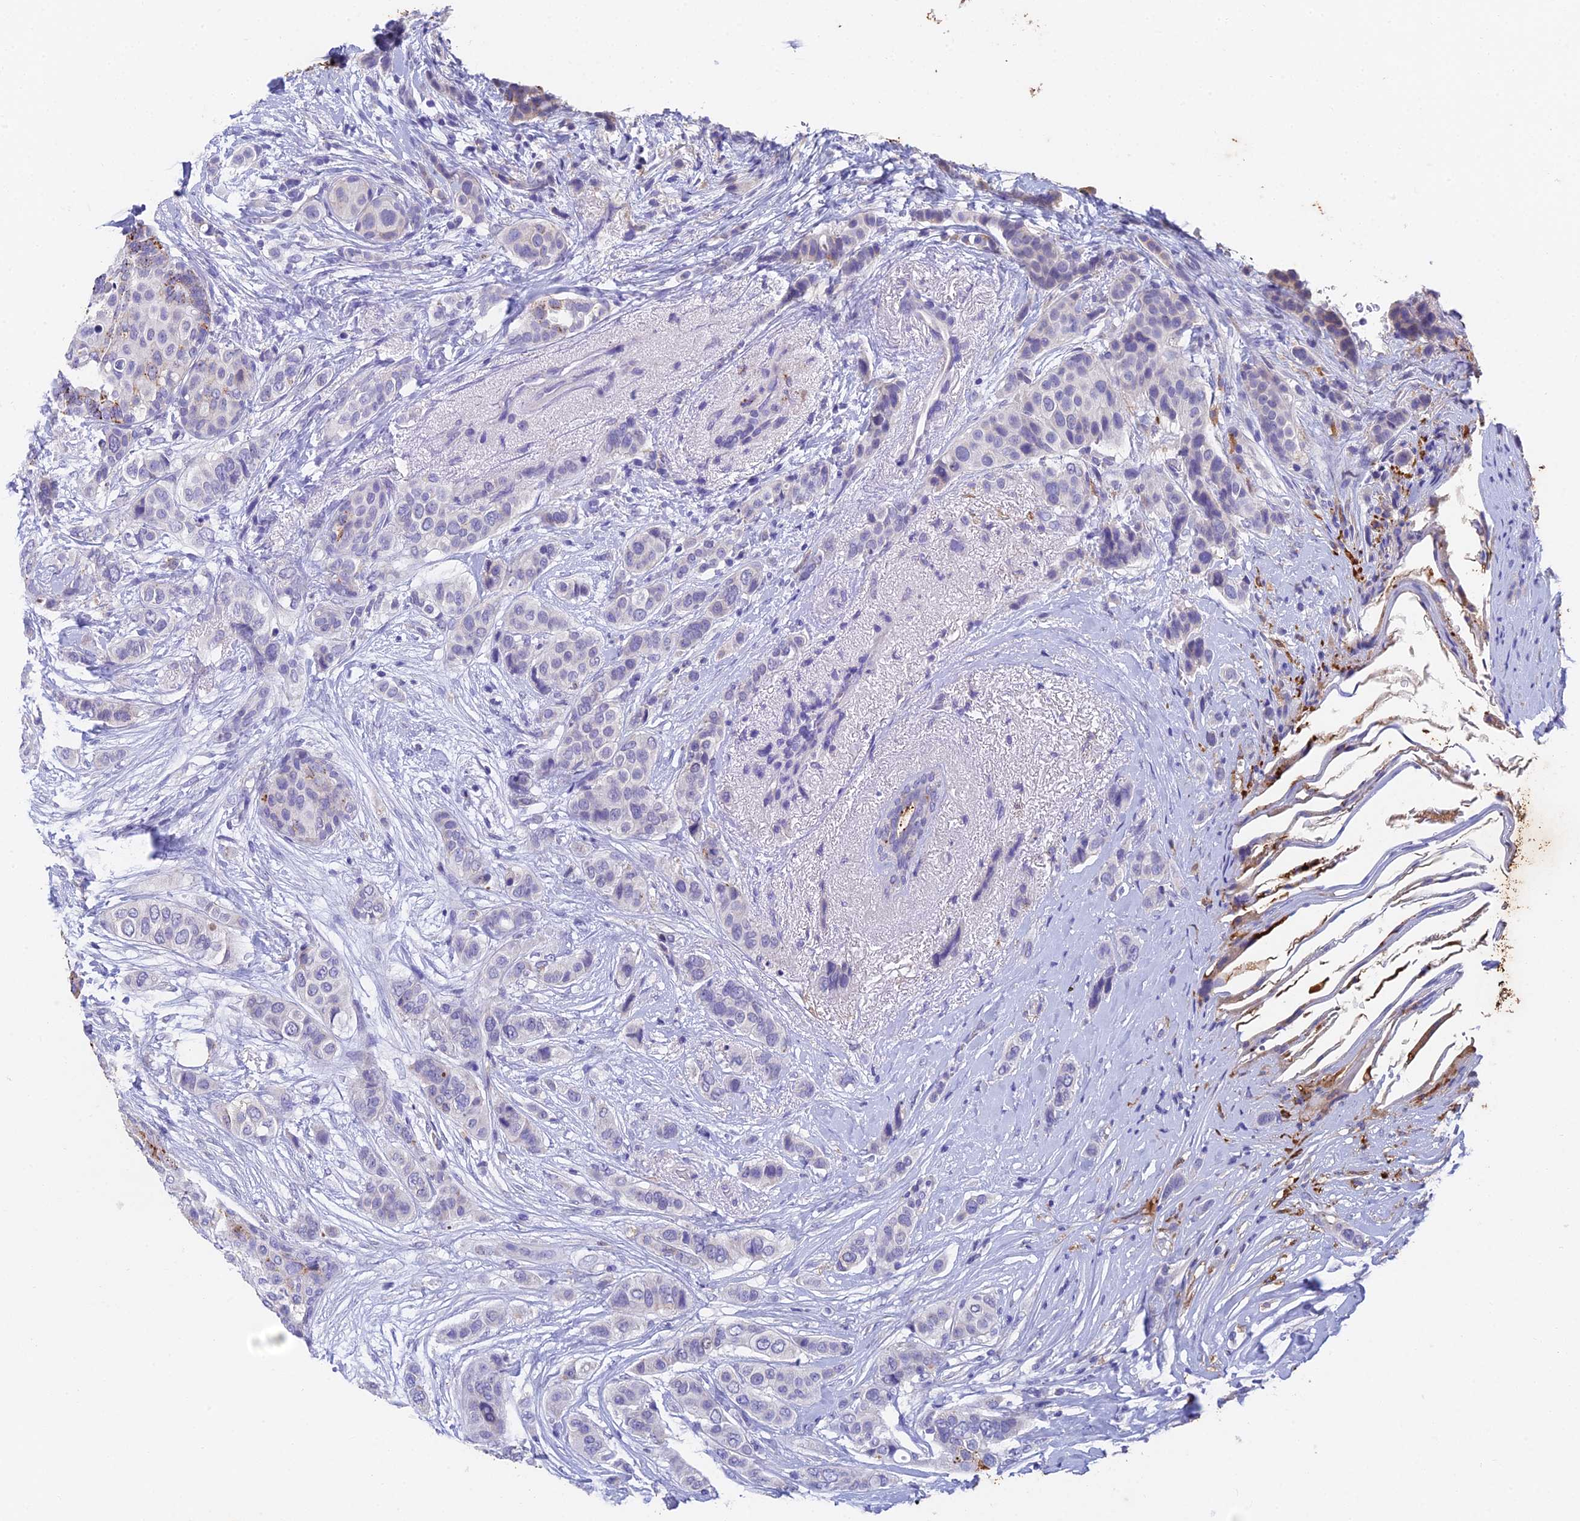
{"staining": {"intensity": "negative", "quantity": "none", "location": "none"}, "tissue": "breast cancer", "cell_type": "Tumor cells", "image_type": "cancer", "snomed": [{"axis": "morphology", "description": "Lobular carcinoma"}, {"axis": "topography", "description": "Breast"}], "caption": "Immunohistochemical staining of human breast cancer displays no significant staining in tumor cells.", "gene": "ADAMTS13", "patient": {"sex": "female", "age": 51}}